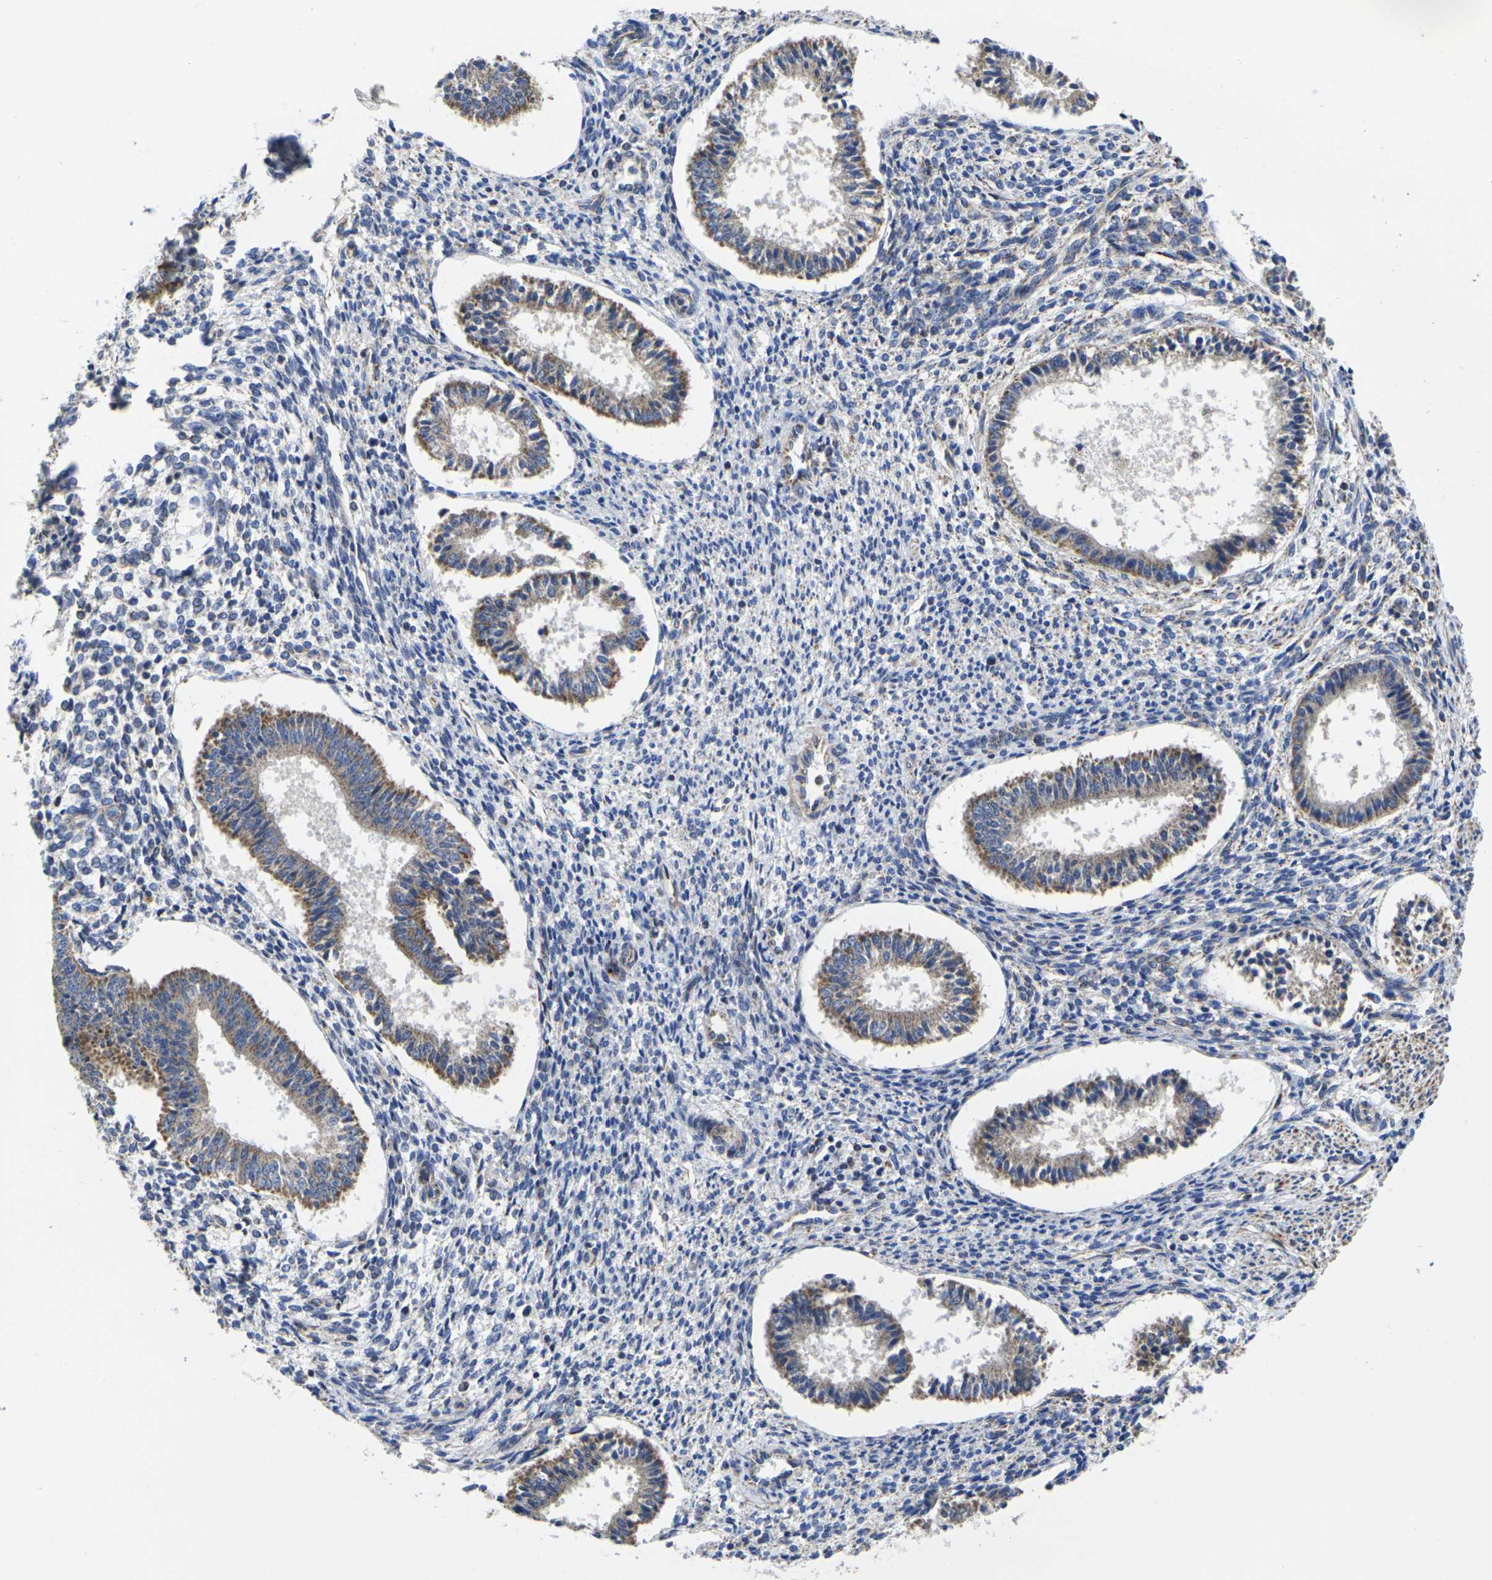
{"staining": {"intensity": "negative", "quantity": "none", "location": "none"}, "tissue": "endometrium", "cell_type": "Cells in endometrial stroma", "image_type": "normal", "snomed": [{"axis": "morphology", "description": "Normal tissue, NOS"}, {"axis": "topography", "description": "Endometrium"}], "caption": "This is an immunohistochemistry (IHC) histopathology image of normal endometrium. There is no expression in cells in endometrial stroma.", "gene": "P2RY11", "patient": {"sex": "female", "age": 35}}